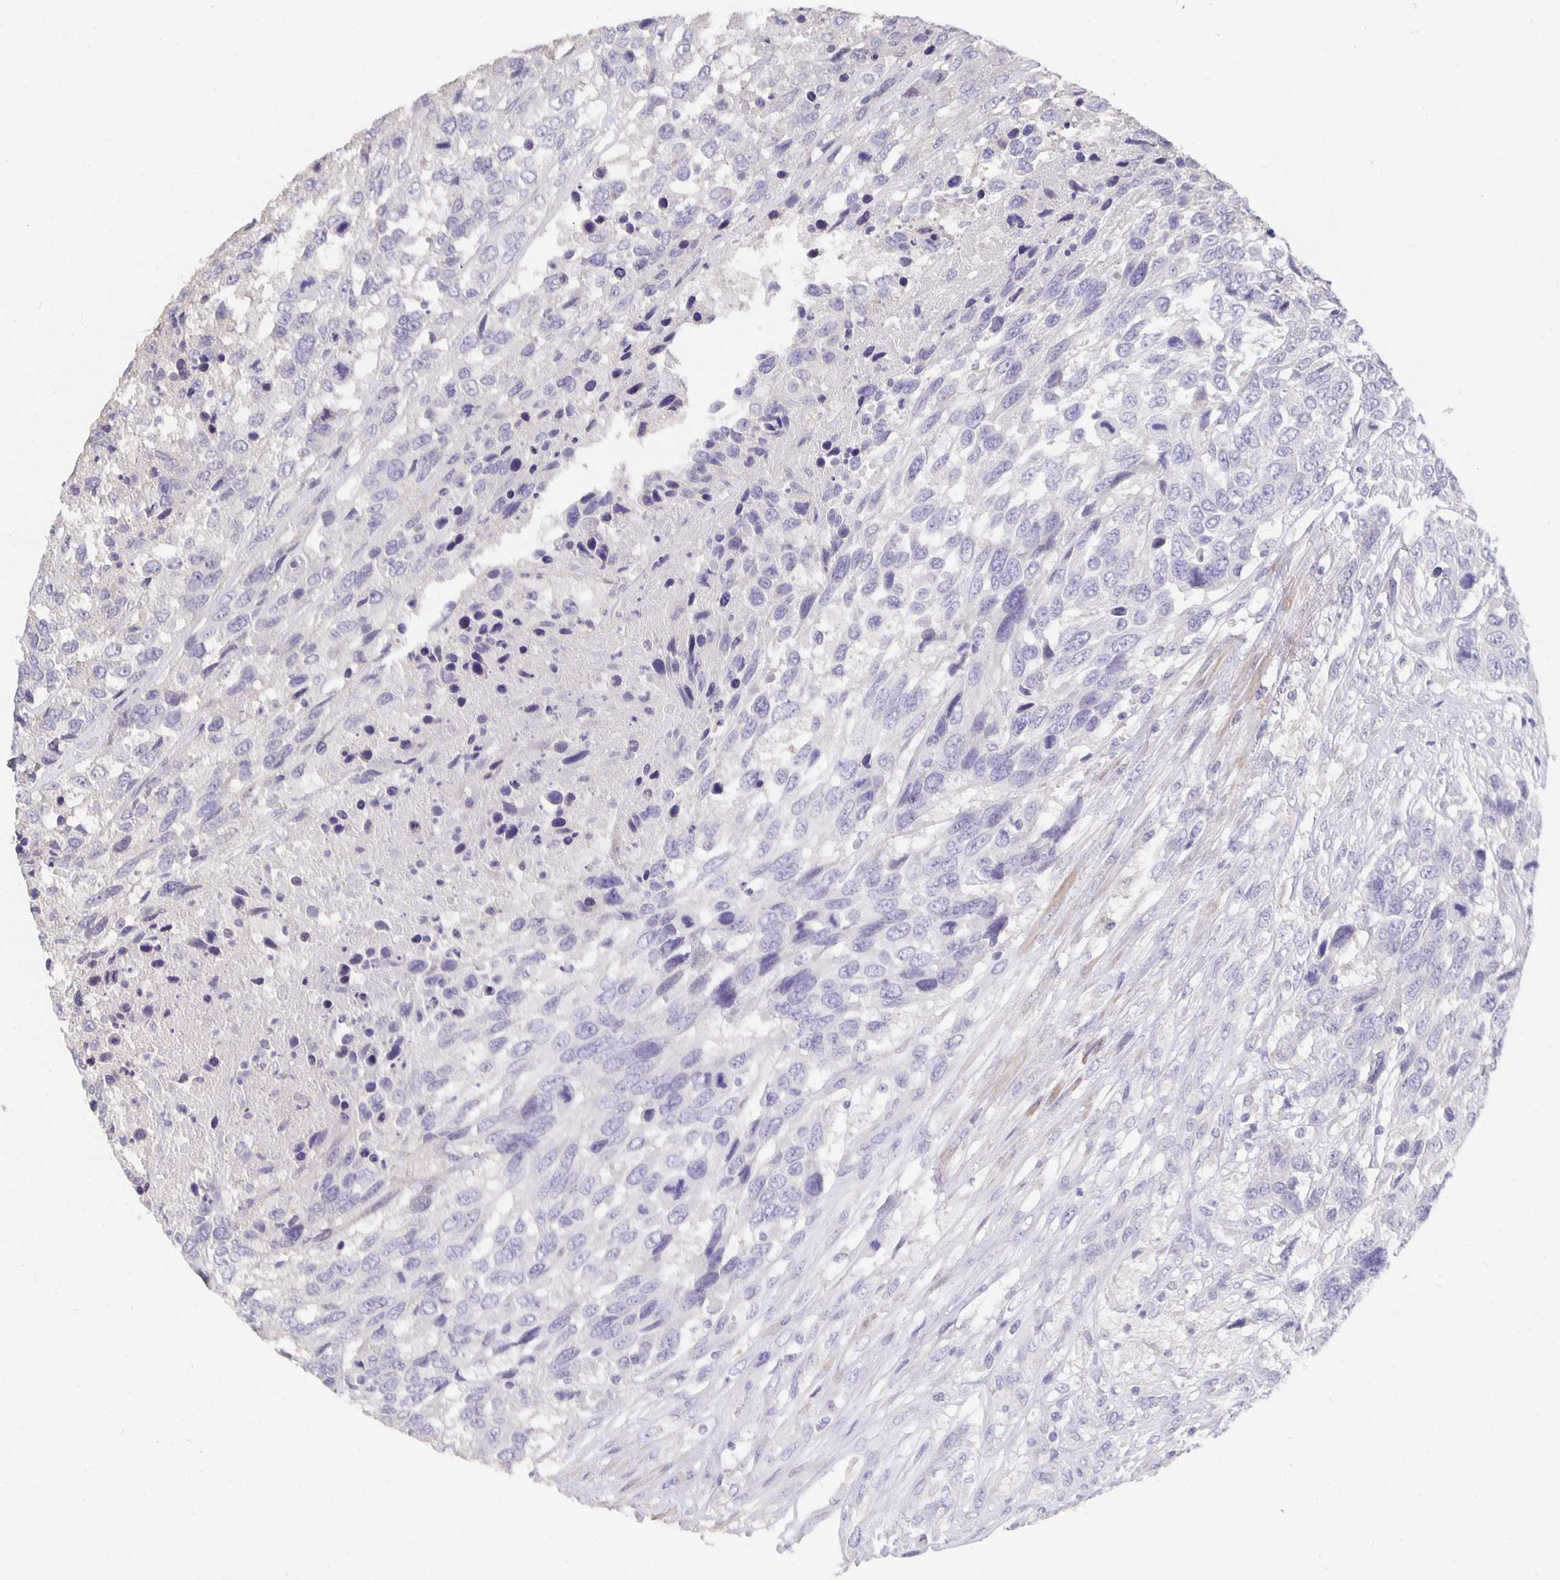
{"staining": {"intensity": "negative", "quantity": "none", "location": "none"}, "tissue": "urothelial cancer", "cell_type": "Tumor cells", "image_type": "cancer", "snomed": [{"axis": "morphology", "description": "Urothelial carcinoma, High grade"}, {"axis": "topography", "description": "Urinary bladder"}], "caption": "The IHC histopathology image has no significant expression in tumor cells of urothelial cancer tissue. (DAB (3,3'-diaminobenzidine) immunohistochemistry visualized using brightfield microscopy, high magnification).", "gene": "CFAP74", "patient": {"sex": "female", "age": 70}}